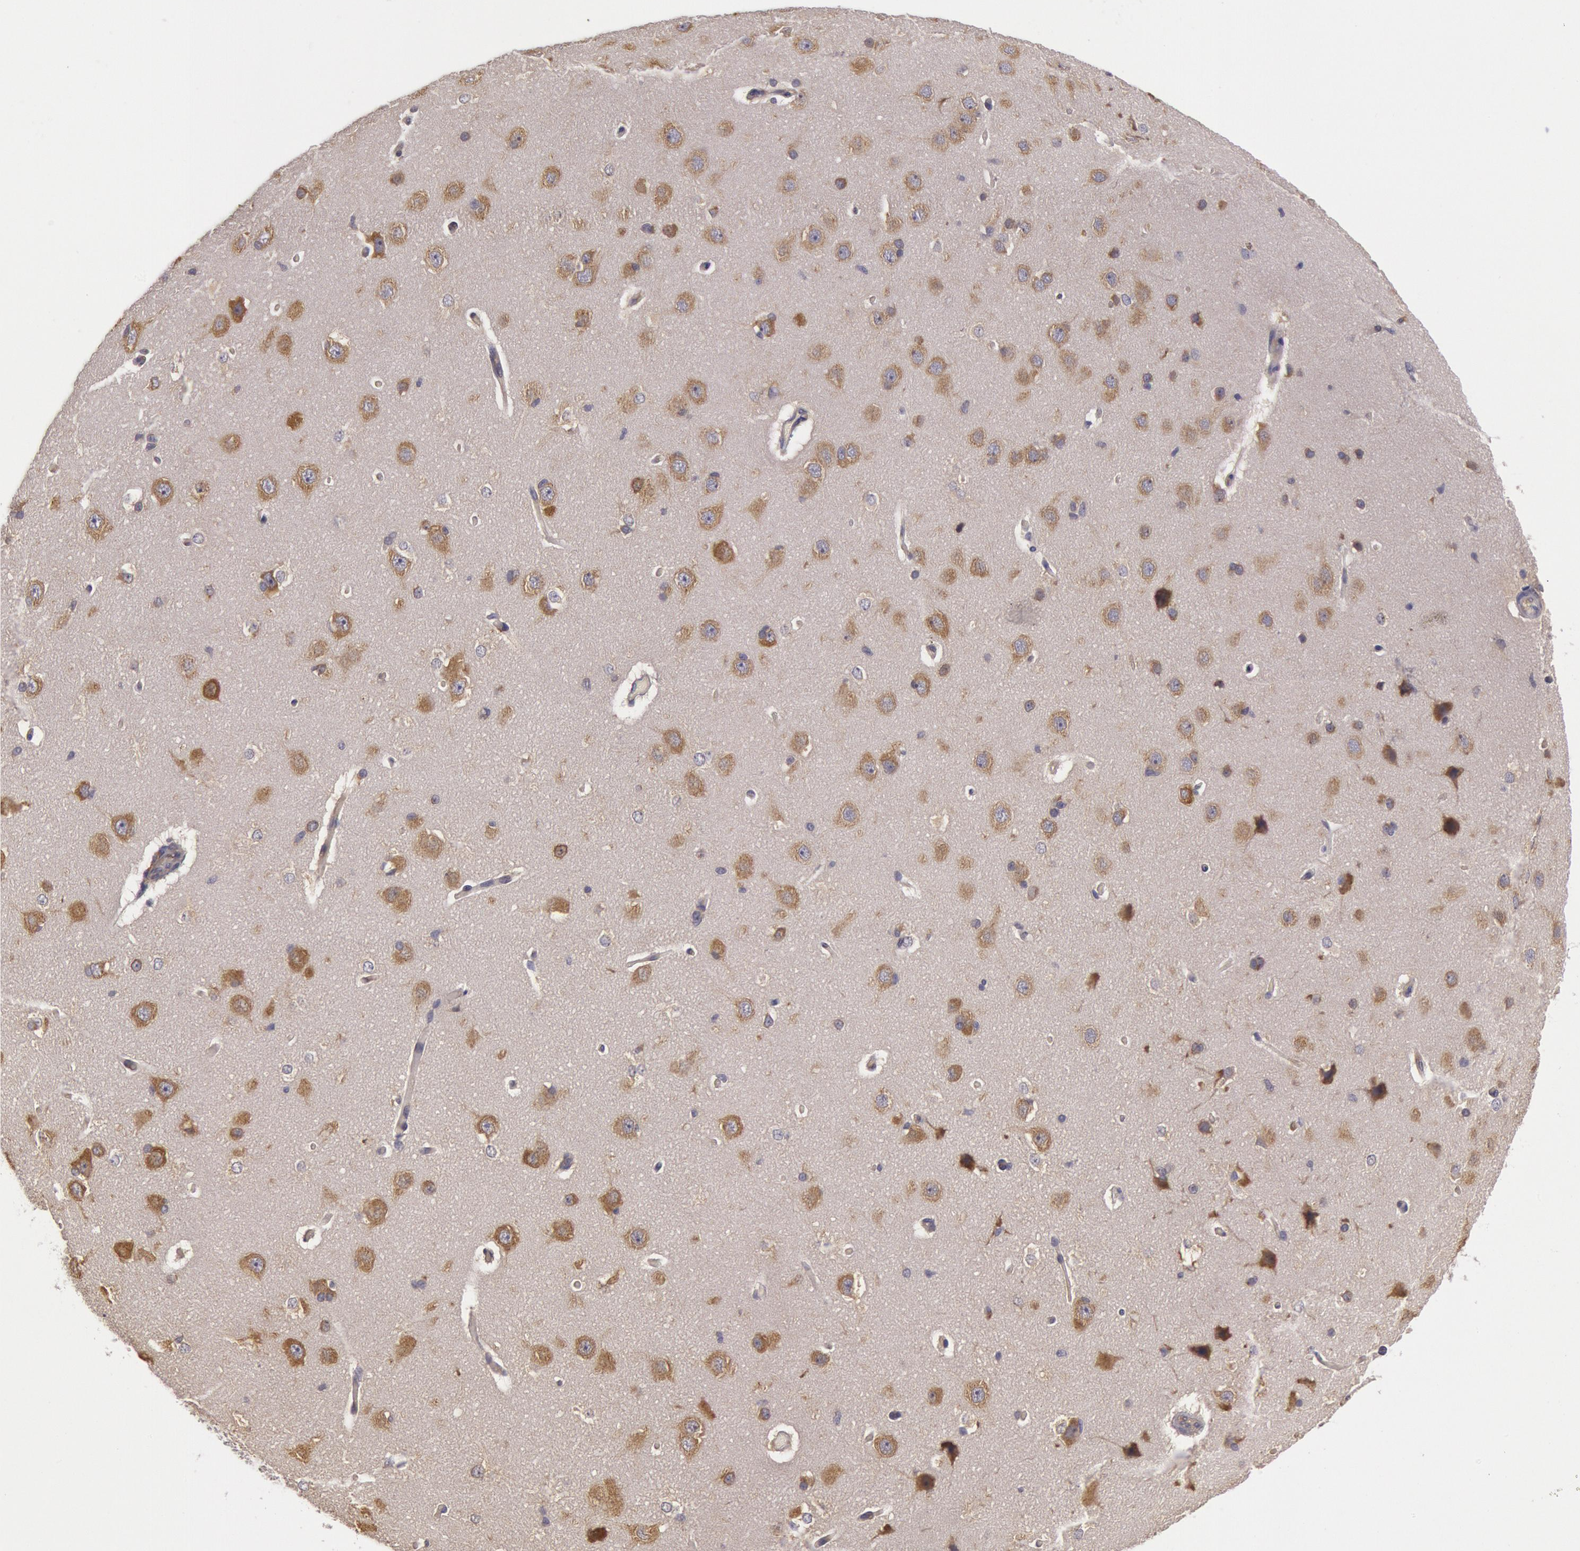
{"staining": {"intensity": "negative", "quantity": "none", "location": "none"}, "tissue": "cerebral cortex", "cell_type": "Endothelial cells", "image_type": "normal", "snomed": [{"axis": "morphology", "description": "Normal tissue, NOS"}, {"axis": "topography", "description": "Cerebral cortex"}], "caption": "This is an immunohistochemistry (IHC) photomicrograph of benign cerebral cortex. There is no positivity in endothelial cells.", "gene": "NMT2", "patient": {"sex": "female", "age": 45}}